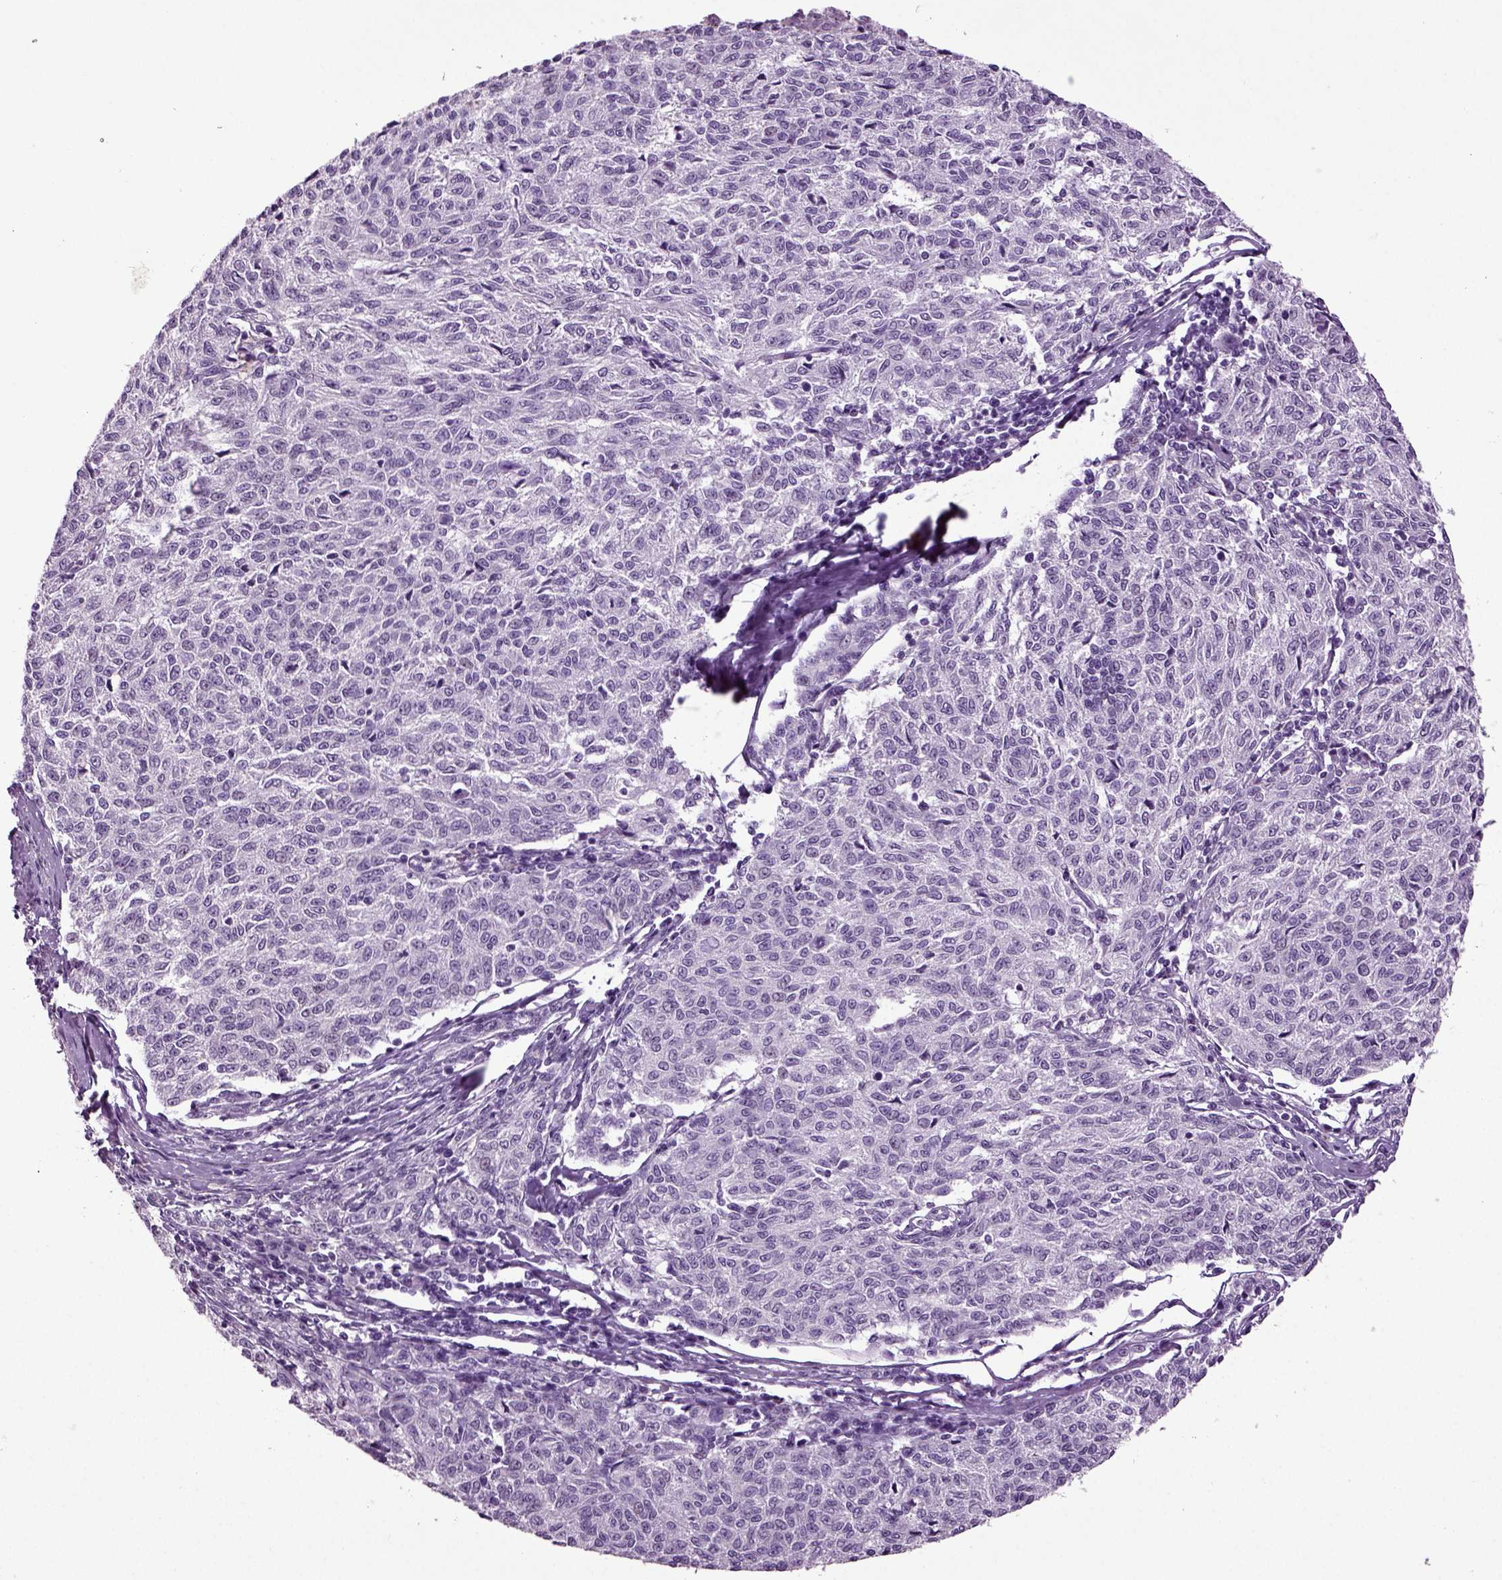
{"staining": {"intensity": "negative", "quantity": "none", "location": "none"}, "tissue": "melanoma", "cell_type": "Tumor cells", "image_type": "cancer", "snomed": [{"axis": "morphology", "description": "Malignant melanoma, NOS"}, {"axis": "topography", "description": "Skin"}], "caption": "Human malignant melanoma stained for a protein using immunohistochemistry displays no expression in tumor cells.", "gene": "SLC17A6", "patient": {"sex": "female", "age": 72}}